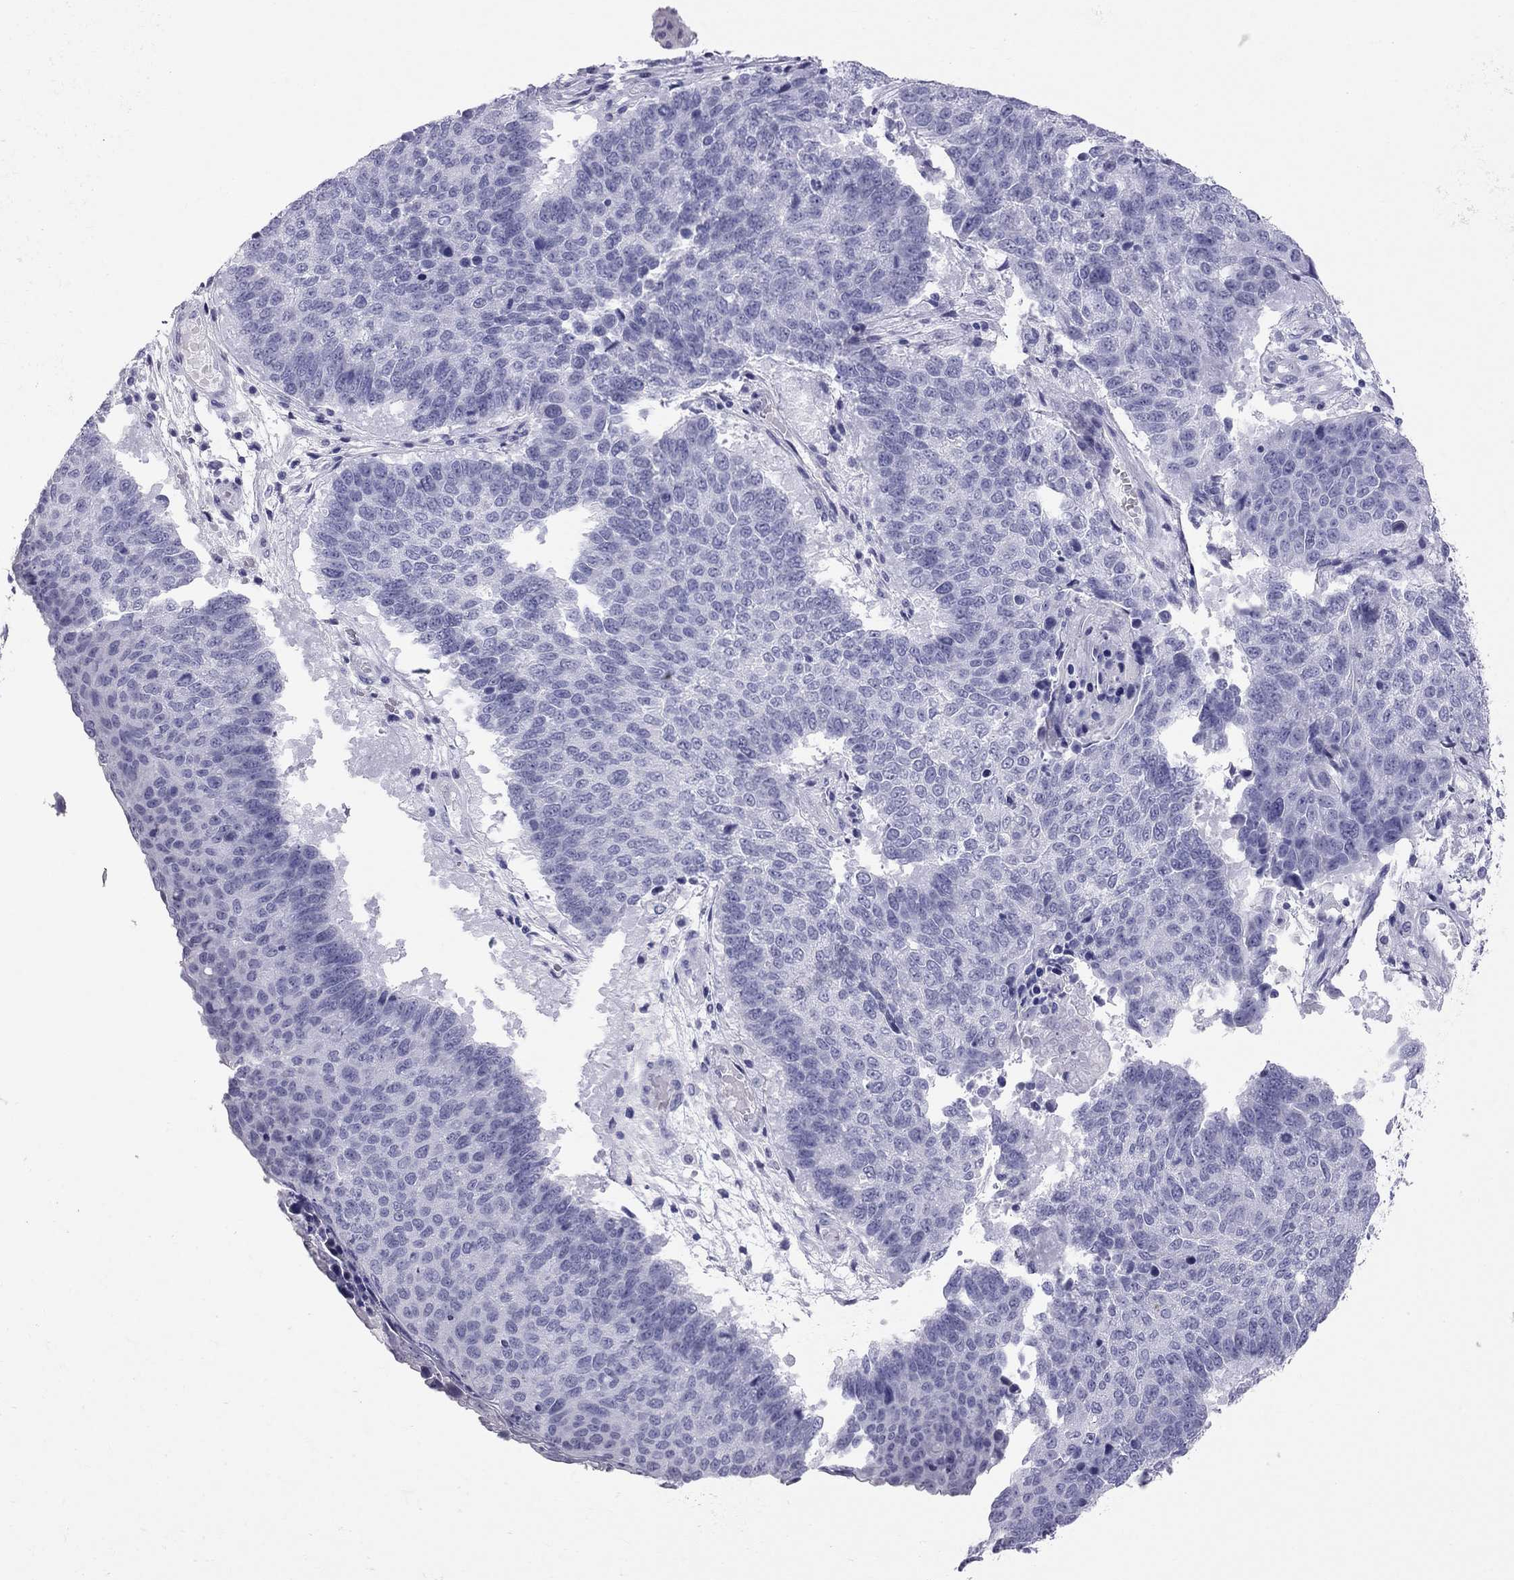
{"staining": {"intensity": "negative", "quantity": "none", "location": "none"}, "tissue": "lung cancer", "cell_type": "Tumor cells", "image_type": "cancer", "snomed": [{"axis": "morphology", "description": "Squamous cell carcinoma, NOS"}, {"axis": "topography", "description": "Lung"}], "caption": "Tumor cells are negative for brown protein staining in lung squamous cell carcinoma.", "gene": "TRPM3", "patient": {"sex": "male", "age": 73}}